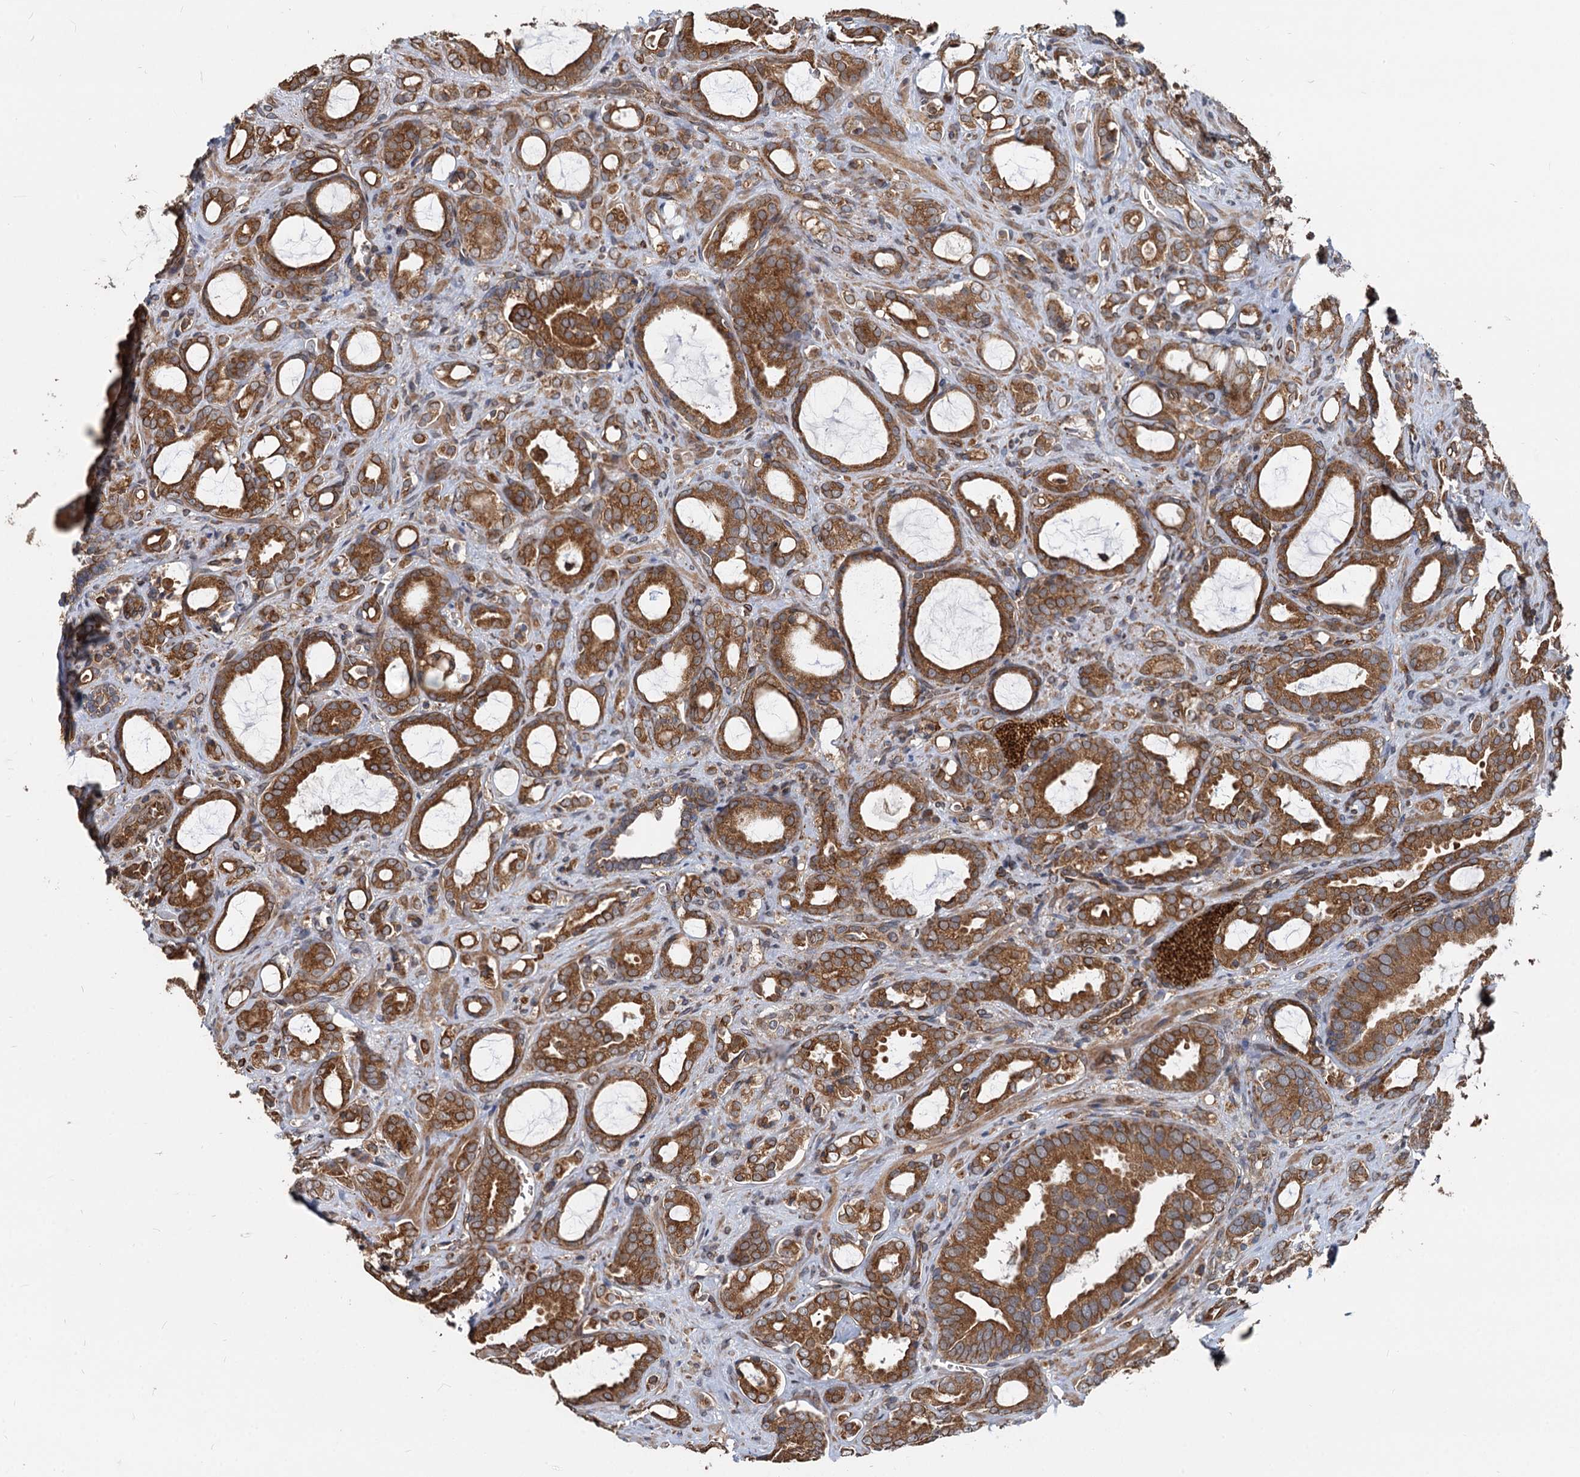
{"staining": {"intensity": "strong", "quantity": ">75%", "location": "cytoplasmic/membranous"}, "tissue": "prostate cancer", "cell_type": "Tumor cells", "image_type": "cancer", "snomed": [{"axis": "morphology", "description": "Adenocarcinoma, High grade"}, {"axis": "topography", "description": "Prostate"}], "caption": "Immunohistochemistry of prostate cancer (high-grade adenocarcinoma) exhibits high levels of strong cytoplasmic/membranous expression in about >75% of tumor cells.", "gene": "STIM1", "patient": {"sex": "male", "age": 72}}